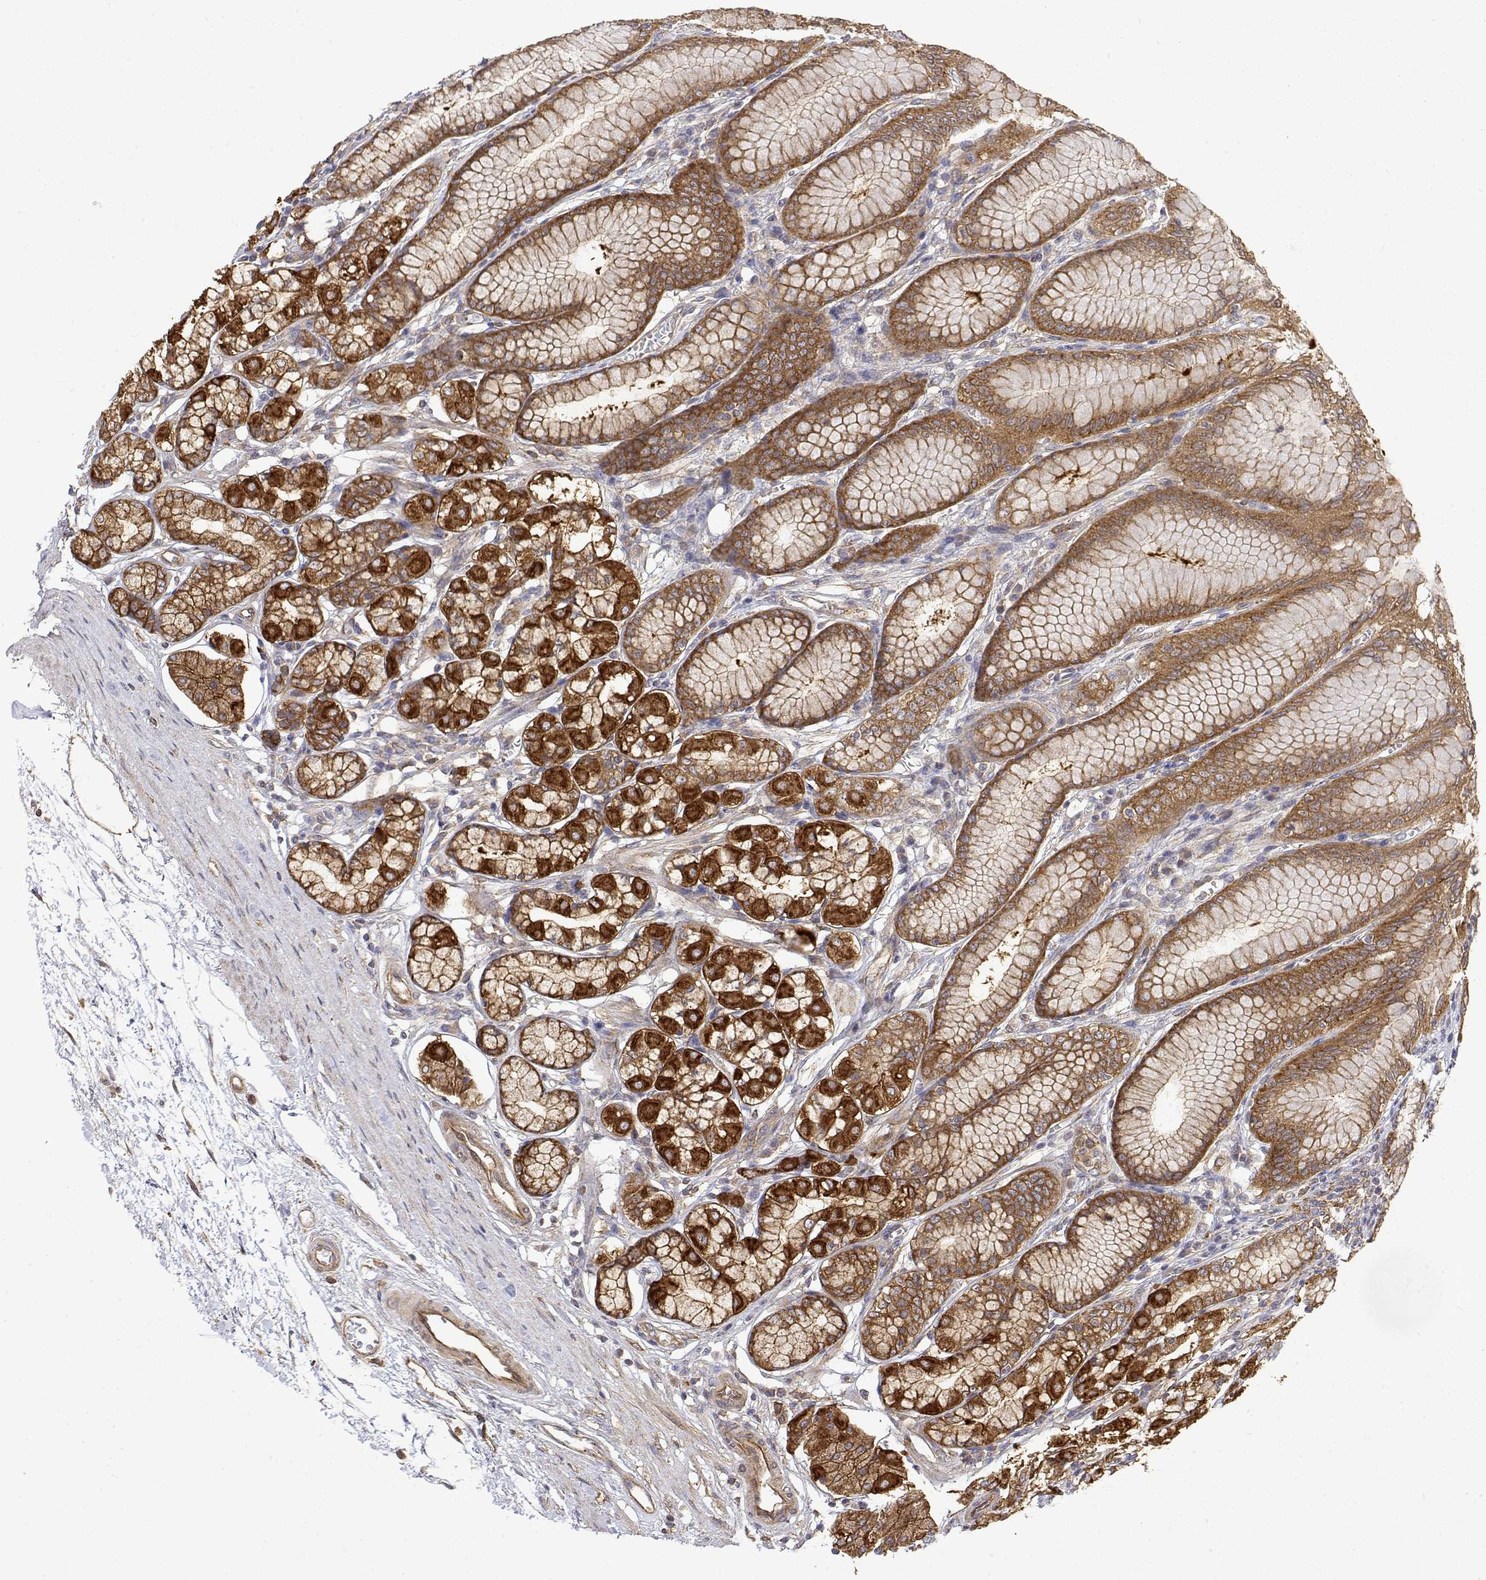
{"staining": {"intensity": "strong", "quantity": ">75%", "location": "cytoplasmic/membranous"}, "tissue": "stomach", "cell_type": "Glandular cells", "image_type": "normal", "snomed": [{"axis": "morphology", "description": "Normal tissue, NOS"}, {"axis": "topography", "description": "Stomach"}, {"axis": "topography", "description": "Stomach, lower"}], "caption": "IHC of normal human stomach displays high levels of strong cytoplasmic/membranous expression in about >75% of glandular cells. (DAB IHC with brightfield microscopy, high magnification).", "gene": "PACSIN2", "patient": {"sex": "male", "age": 76}}